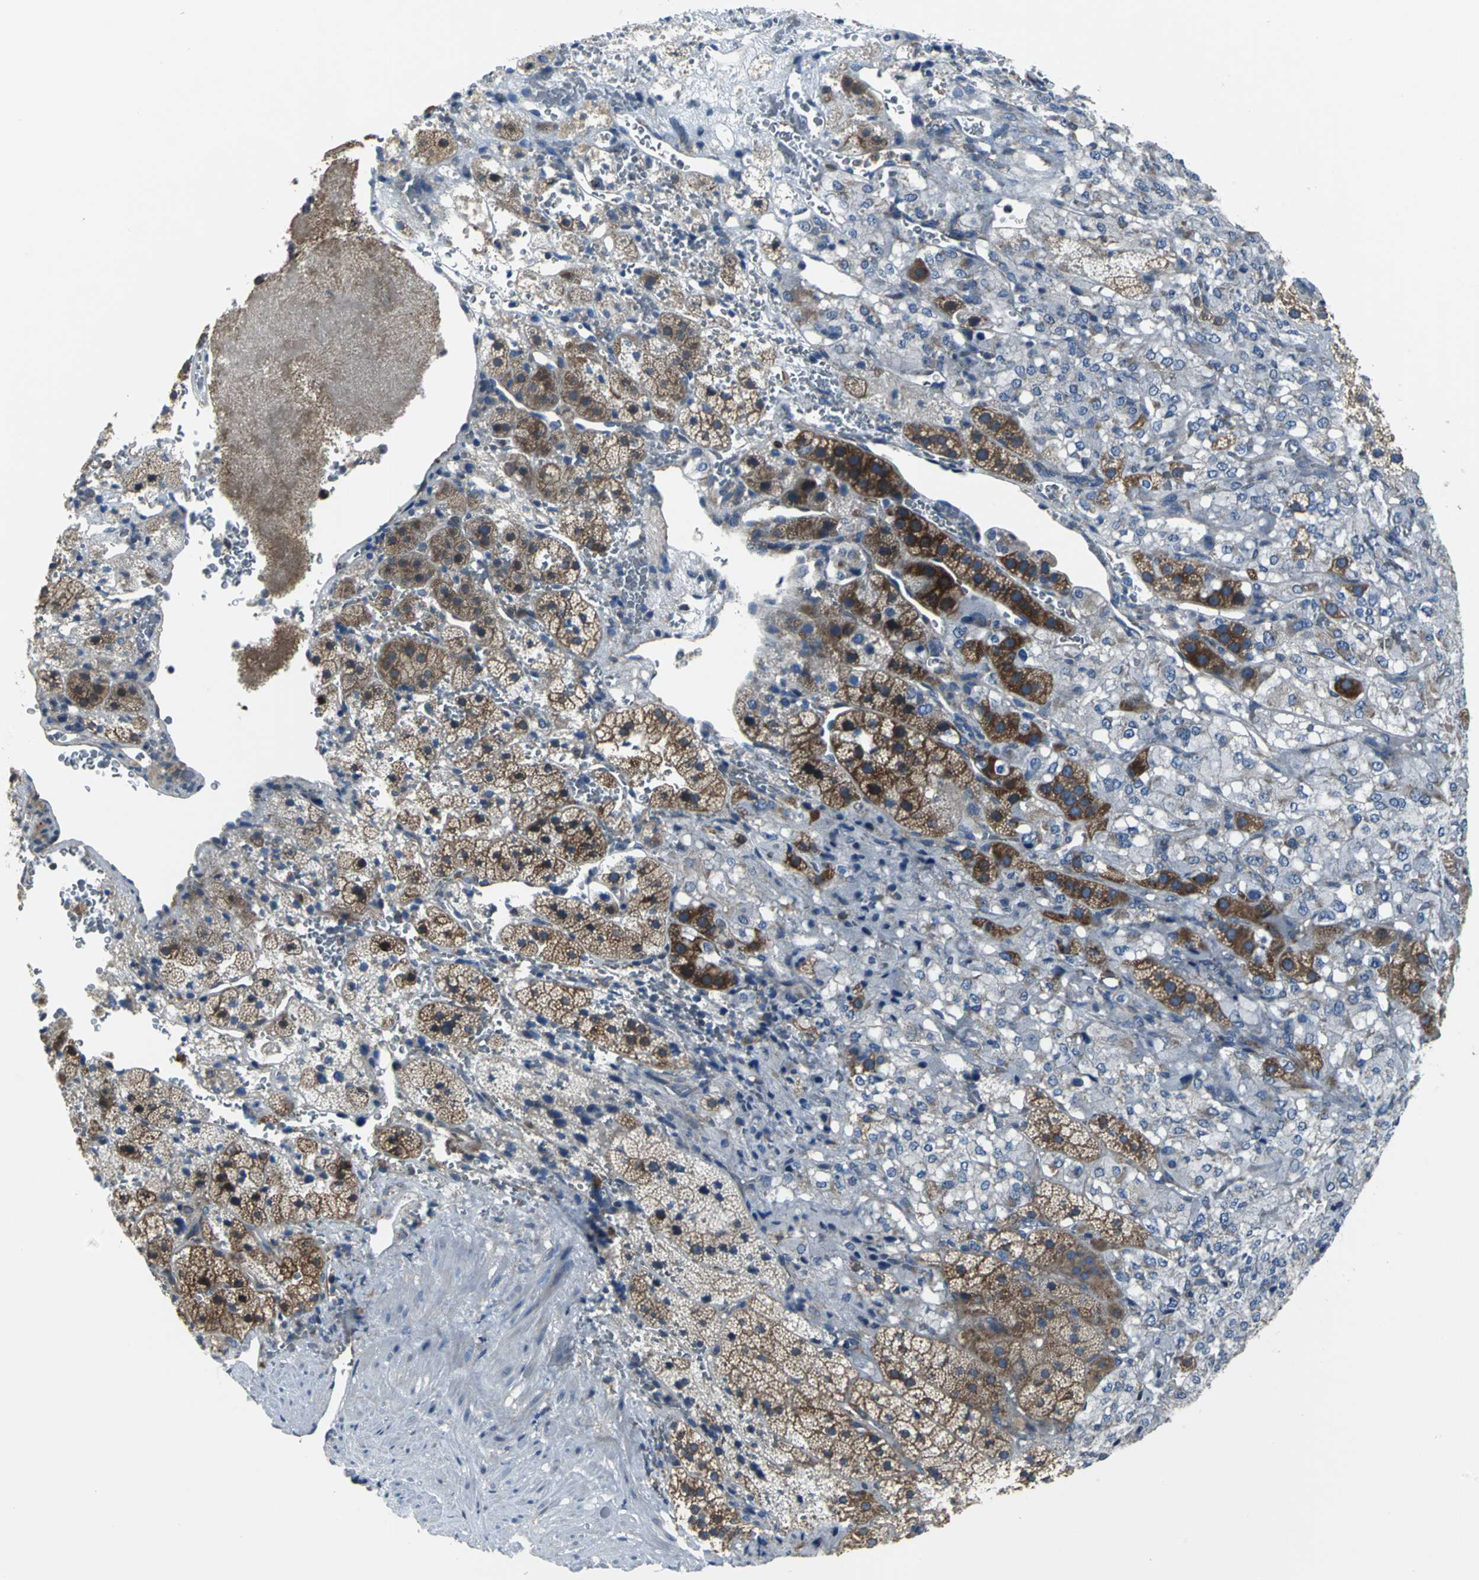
{"staining": {"intensity": "moderate", "quantity": "25%-75%", "location": "cytoplasmic/membranous"}, "tissue": "adrenal gland", "cell_type": "Glandular cells", "image_type": "normal", "snomed": [{"axis": "morphology", "description": "Normal tissue, NOS"}, {"axis": "topography", "description": "Adrenal gland"}], "caption": "Immunohistochemistry (IHC) micrograph of unremarkable human adrenal gland stained for a protein (brown), which shows medium levels of moderate cytoplasmic/membranous expression in approximately 25%-75% of glandular cells.", "gene": "EIF5A", "patient": {"sex": "female", "age": 44}}